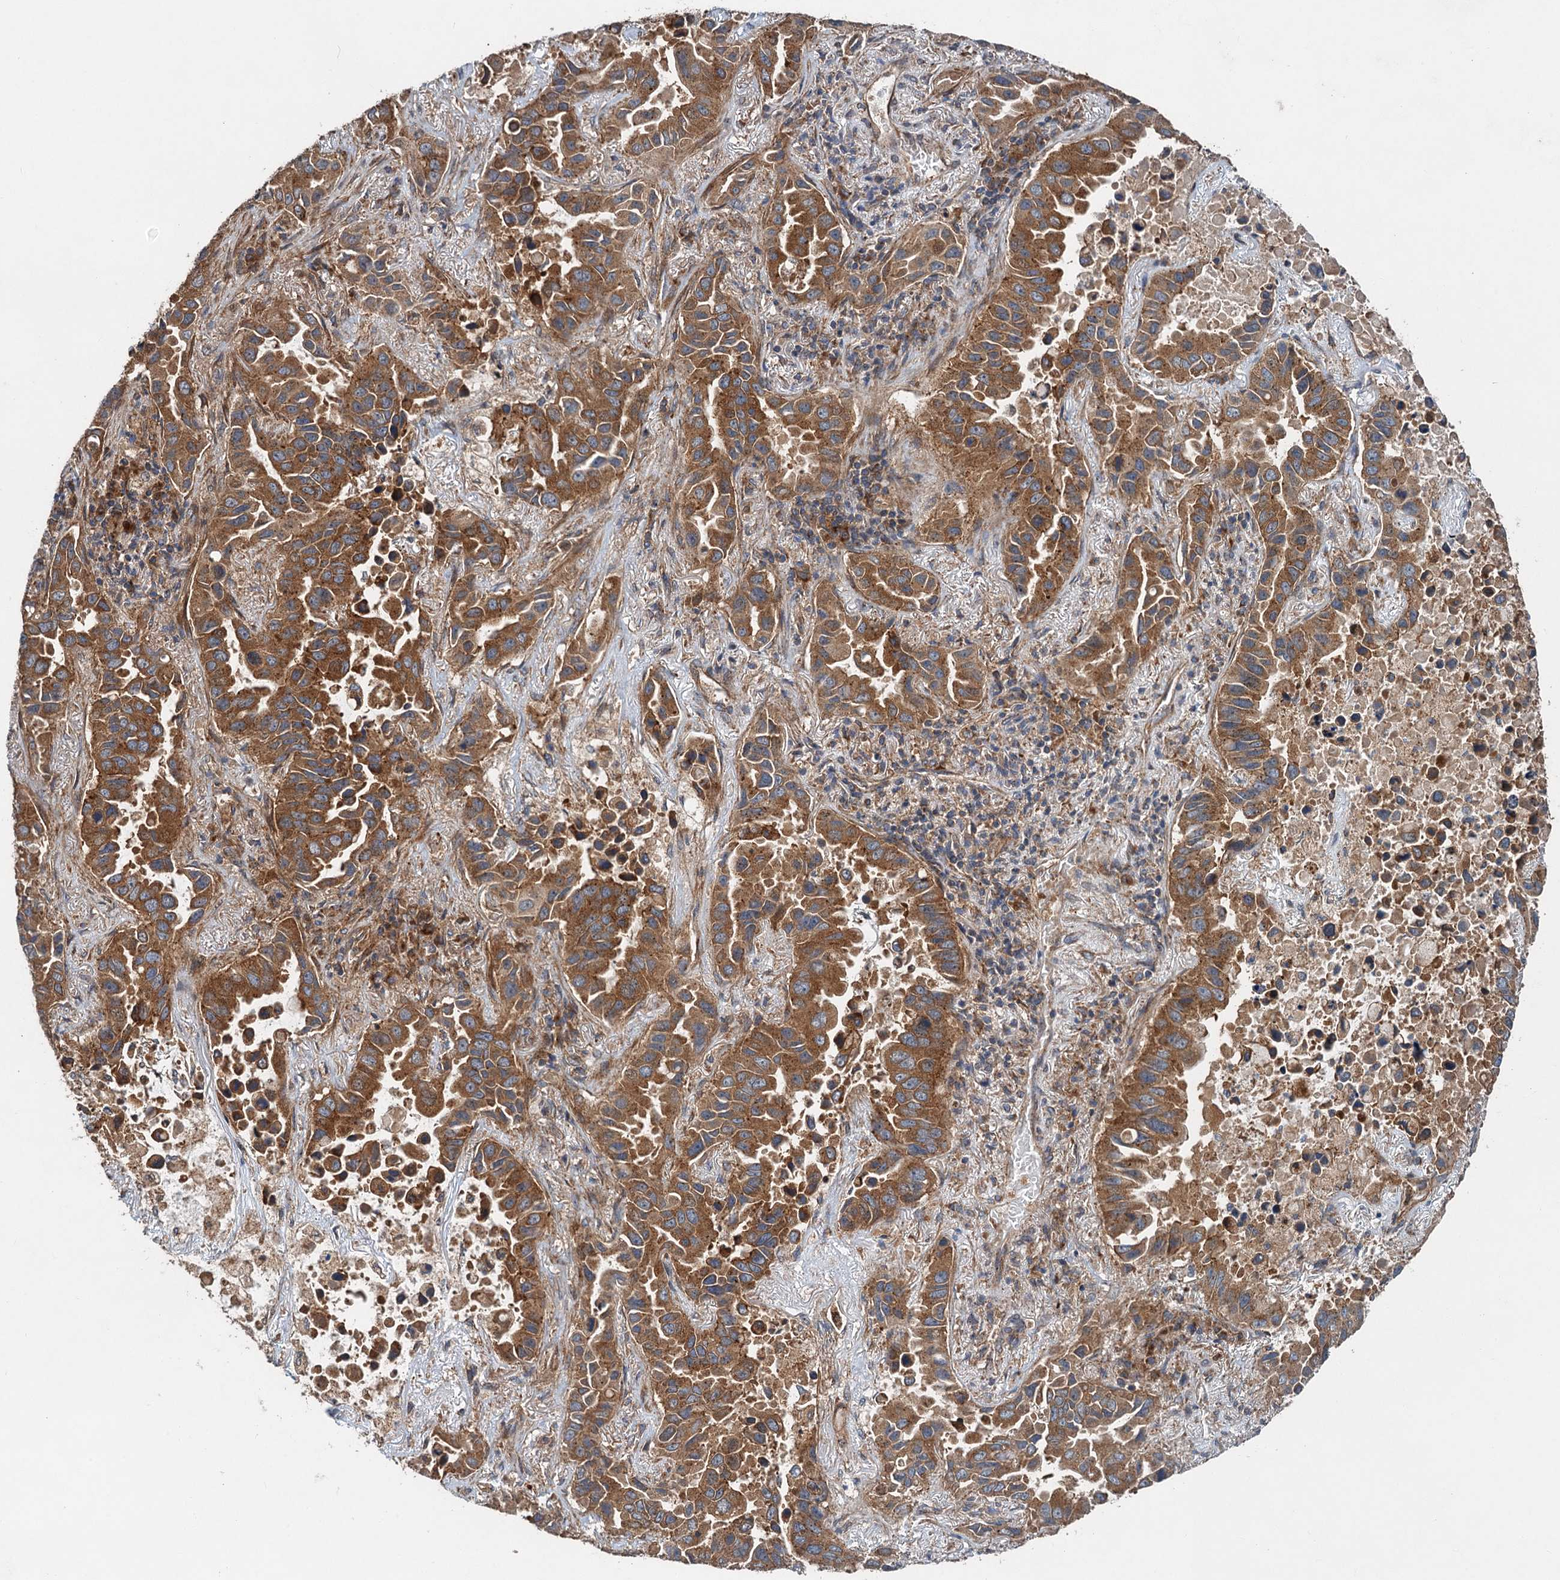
{"staining": {"intensity": "strong", "quantity": ">75%", "location": "cytoplasmic/membranous"}, "tissue": "lung cancer", "cell_type": "Tumor cells", "image_type": "cancer", "snomed": [{"axis": "morphology", "description": "Adenocarcinoma, NOS"}, {"axis": "topography", "description": "Lung"}], "caption": "Lung cancer (adenocarcinoma) stained with IHC exhibits strong cytoplasmic/membranous staining in about >75% of tumor cells.", "gene": "COG3", "patient": {"sex": "male", "age": 64}}